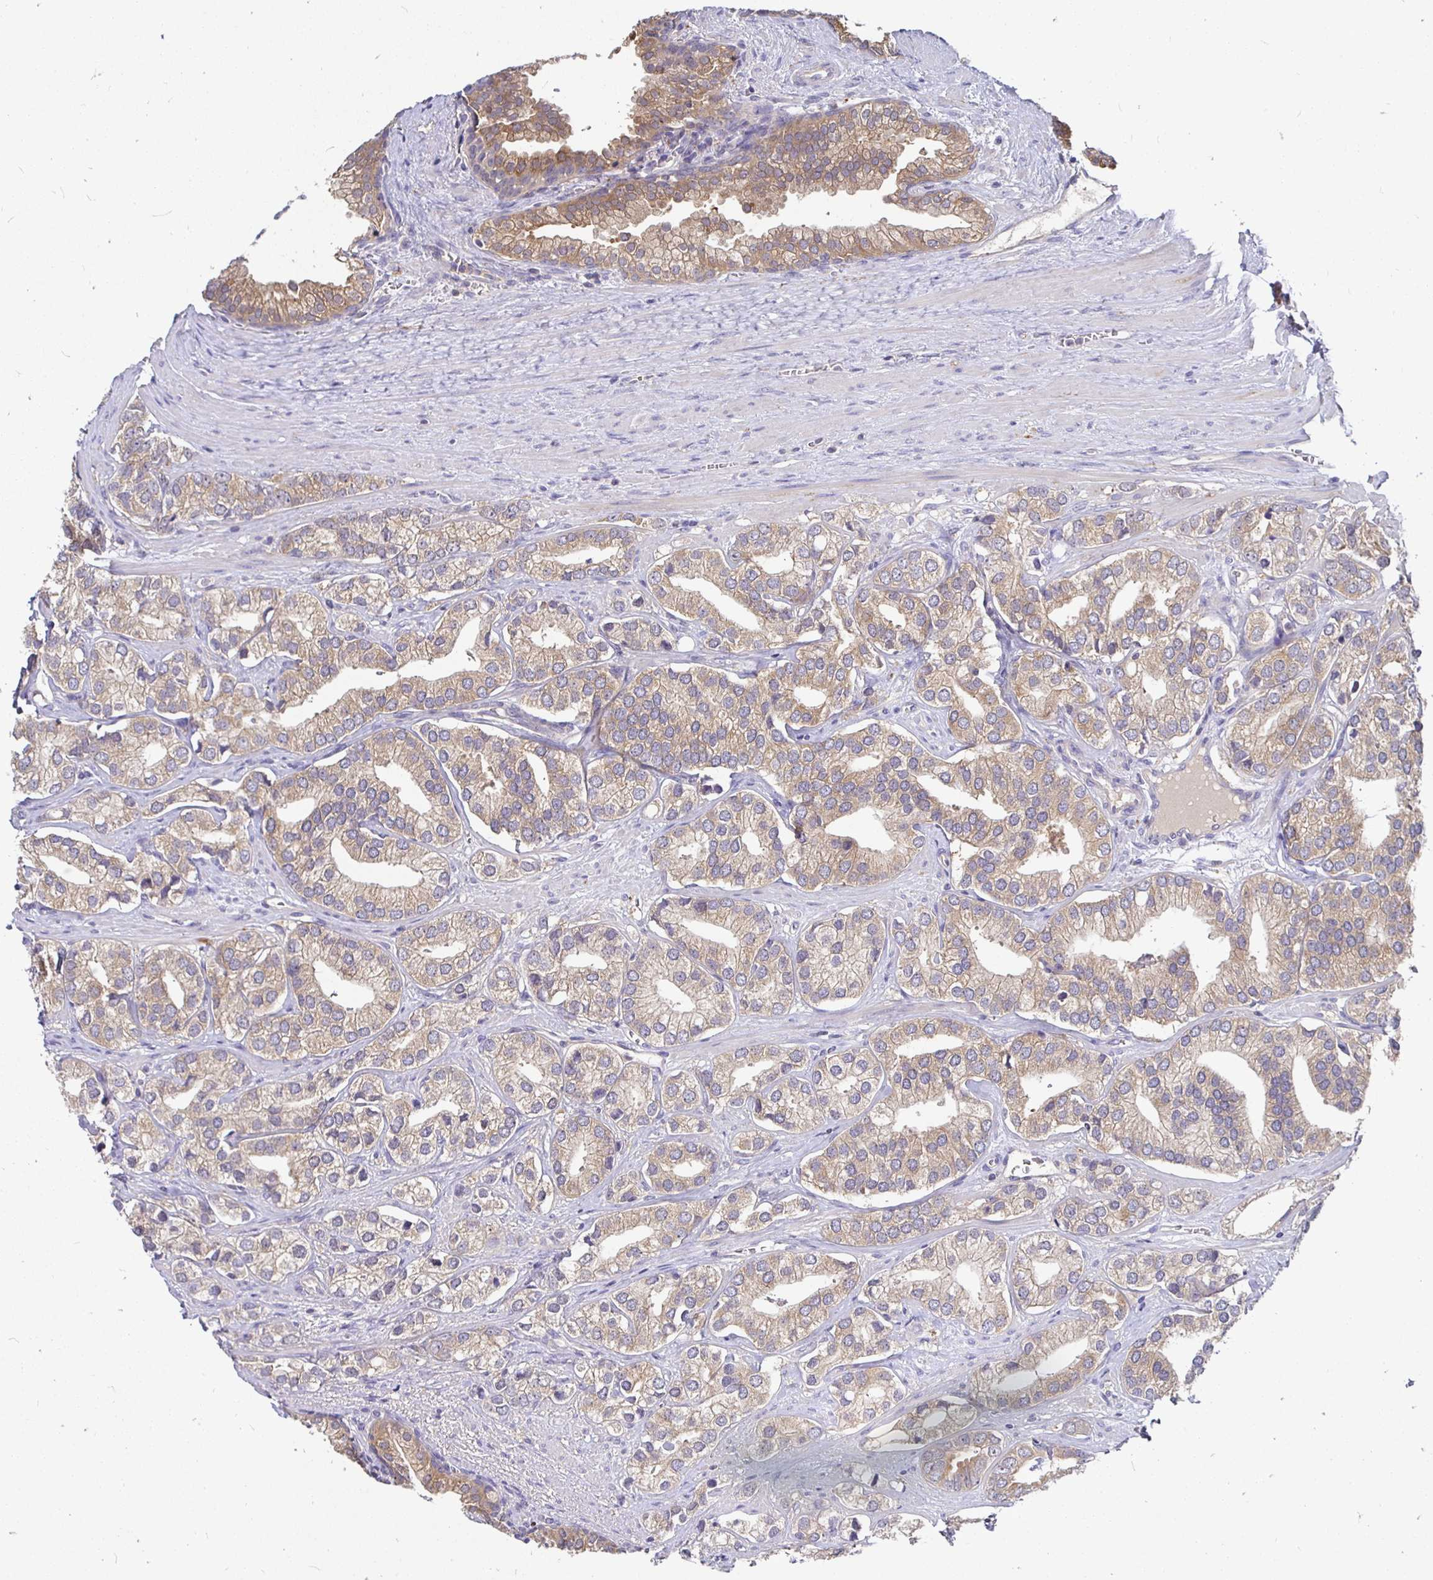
{"staining": {"intensity": "weak", "quantity": "25%-75%", "location": "cytoplasmic/membranous"}, "tissue": "prostate cancer", "cell_type": "Tumor cells", "image_type": "cancer", "snomed": [{"axis": "morphology", "description": "Adenocarcinoma, High grade"}, {"axis": "topography", "description": "Prostate"}], "caption": "Weak cytoplasmic/membranous protein staining is appreciated in approximately 25%-75% of tumor cells in prostate cancer.", "gene": "KIF21A", "patient": {"sex": "male", "age": 58}}